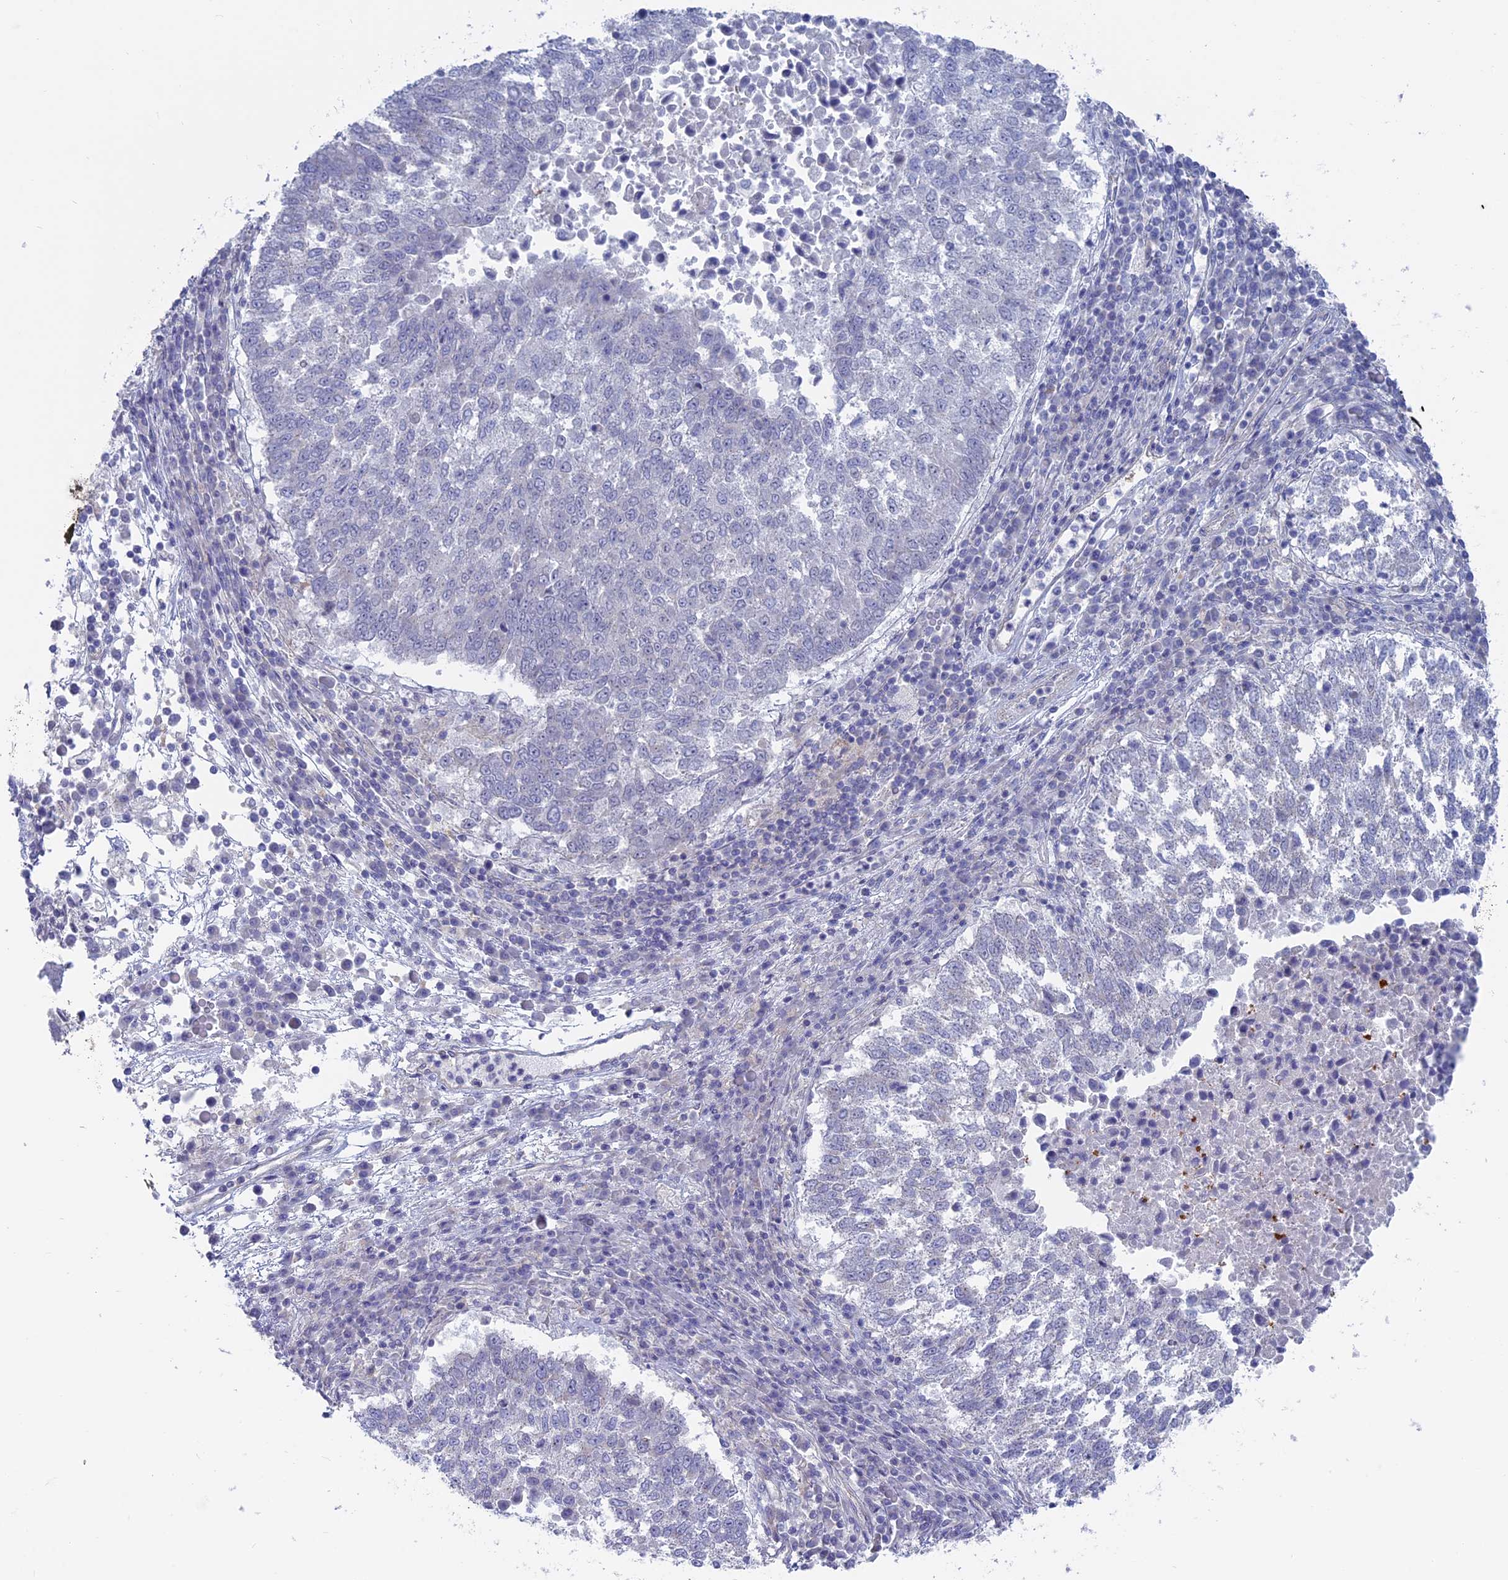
{"staining": {"intensity": "negative", "quantity": "none", "location": "none"}, "tissue": "lung cancer", "cell_type": "Tumor cells", "image_type": "cancer", "snomed": [{"axis": "morphology", "description": "Squamous cell carcinoma, NOS"}, {"axis": "topography", "description": "Lung"}], "caption": "IHC image of neoplastic tissue: lung cancer stained with DAB demonstrates no significant protein positivity in tumor cells. The staining is performed using DAB brown chromogen with nuclei counter-stained in using hematoxylin.", "gene": "TBC1D30", "patient": {"sex": "male", "age": 73}}